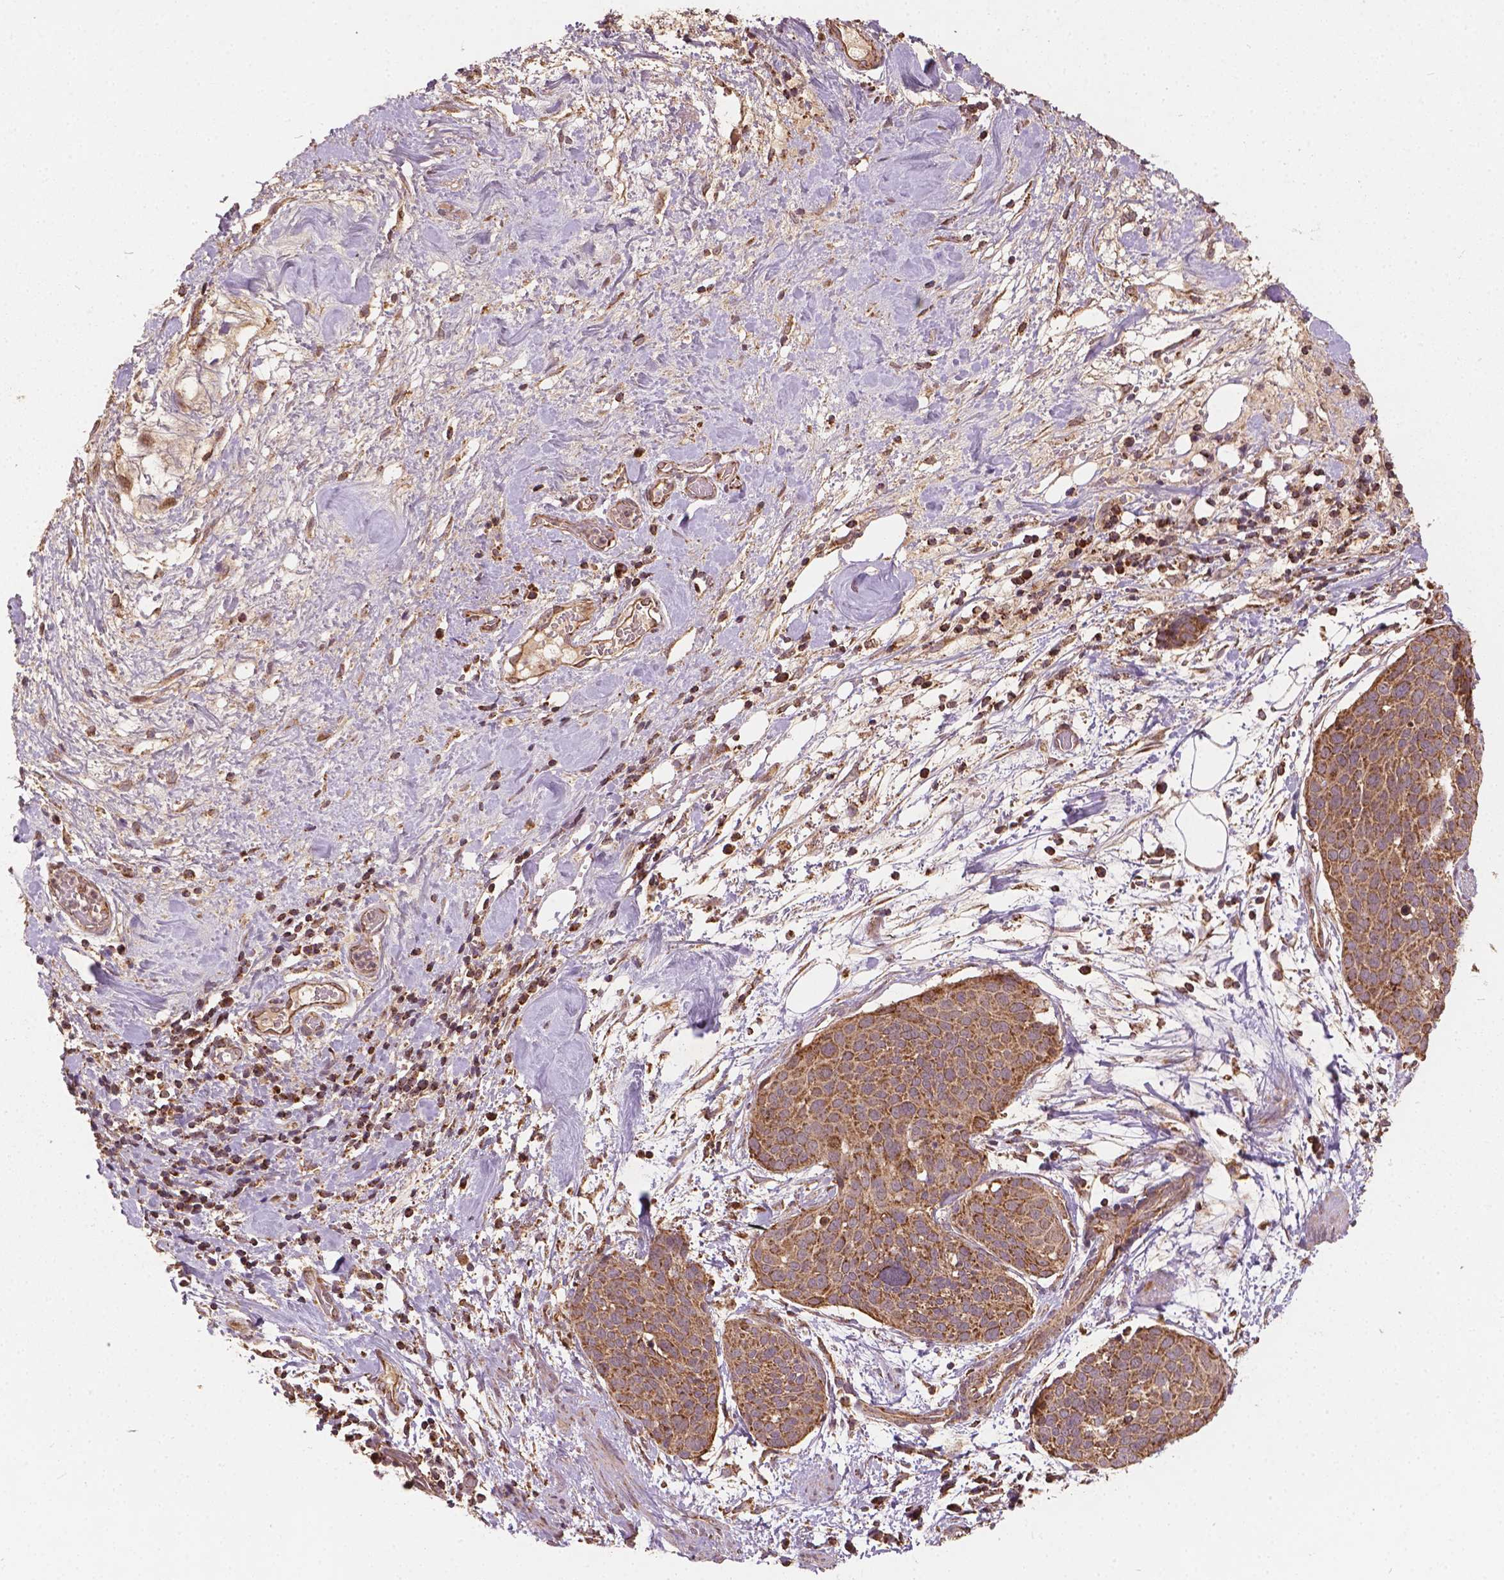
{"staining": {"intensity": "moderate", "quantity": ">75%", "location": "cytoplasmic/membranous"}, "tissue": "cervical cancer", "cell_type": "Tumor cells", "image_type": "cancer", "snomed": [{"axis": "morphology", "description": "Squamous cell carcinoma, NOS"}, {"axis": "topography", "description": "Cervix"}], "caption": "Protein expression analysis of human cervical squamous cell carcinoma reveals moderate cytoplasmic/membranous expression in about >75% of tumor cells. (Stains: DAB (3,3'-diaminobenzidine) in brown, nuclei in blue, Microscopy: brightfield microscopy at high magnification).", "gene": "UBXN2A", "patient": {"sex": "female", "age": 39}}